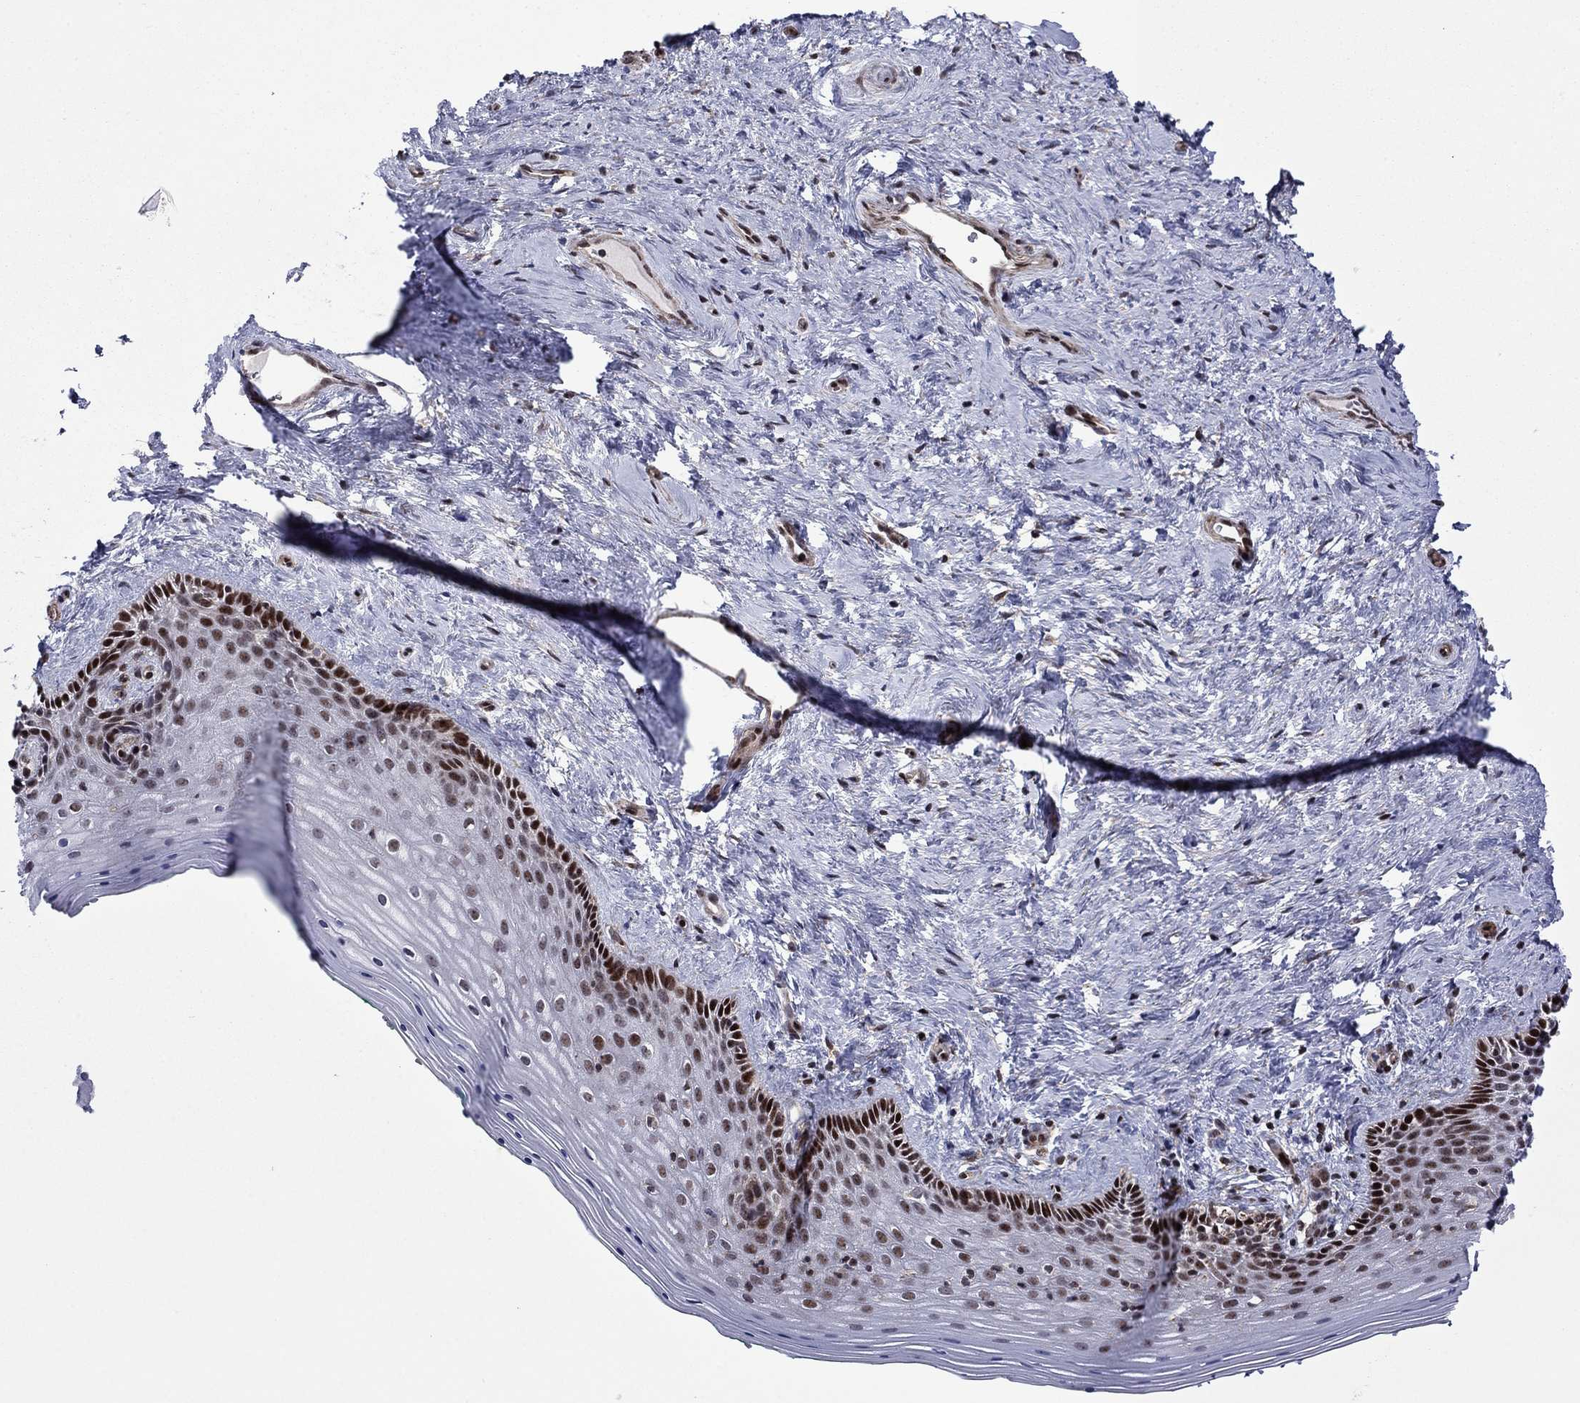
{"staining": {"intensity": "strong", "quantity": "<25%", "location": "nuclear"}, "tissue": "vagina", "cell_type": "Squamous epithelial cells", "image_type": "normal", "snomed": [{"axis": "morphology", "description": "Normal tissue, NOS"}, {"axis": "topography", "description": "Vagina"}], "caption": "This micrograph demonstrates unremarkable vagina stained with IHC to label a protein in brown. The nuclear of squamous epithelial cells show strong positivity for the protein. Nuclei are counter-stained blue.", "gene": "SURF2", "patient": {"sex": "female", "age": 45}}